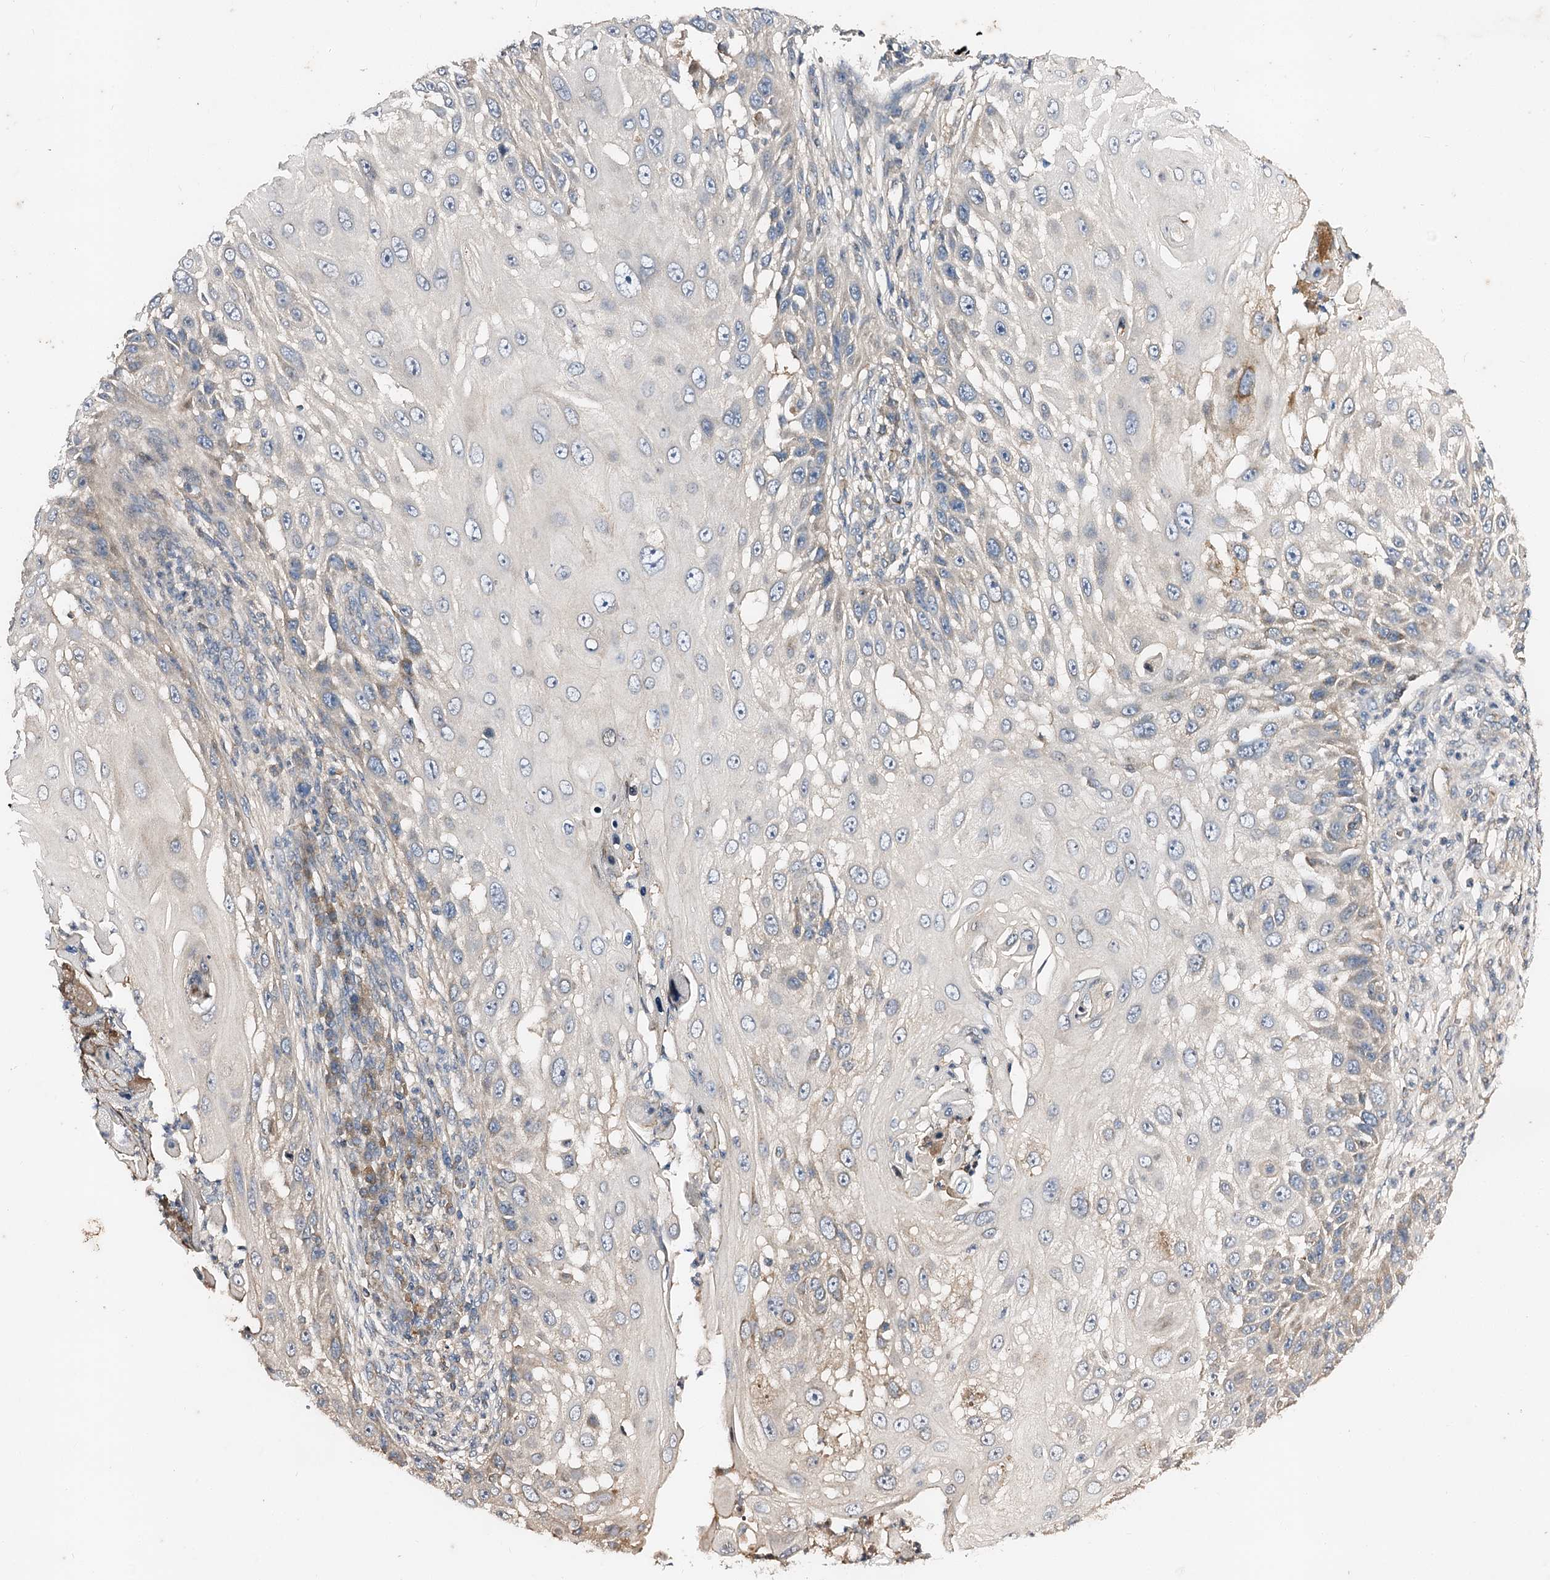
{"staining": {"intensity": "negative", "quantity": "none", "location": "none"}, "tissue": "skin cancer", "cell_type": "Tumor cells", "image_type": "cancer", "snomed": [{"axis": "morphology", "description": "Squamous cell carcinoma, NOS"}, {"axis": "topography", "description": "Skin"}], "caption": "Protein analysis of skin cancer demonstrates no significant positivity in tumor cells.", "gene": "FIBIN", "patient": {"sex": "female", "age": 44}}